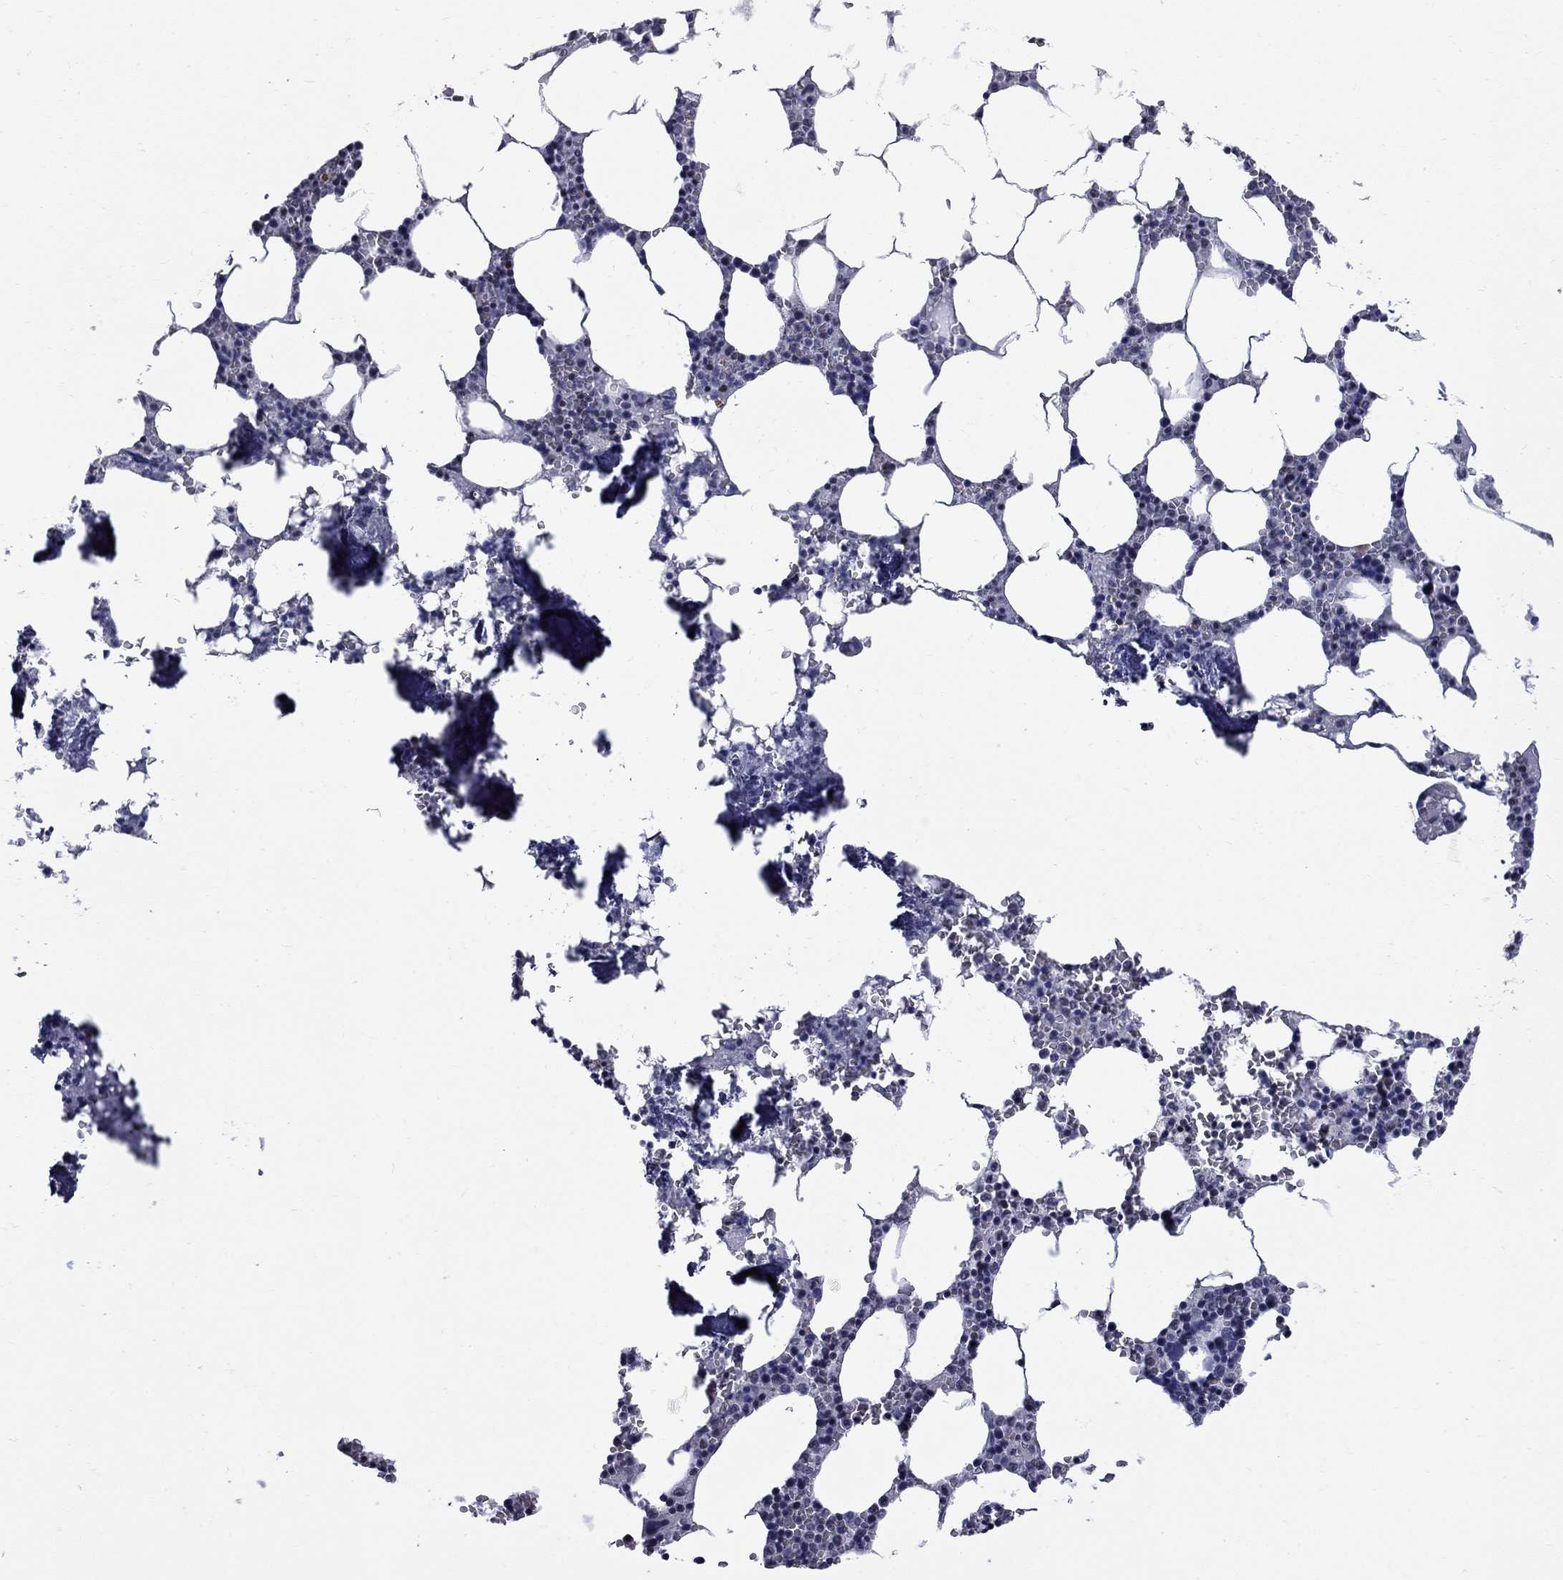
{"staining": {"intensity": "strong", "quantity": "<25%", "location": "nuclear"}, "tissue": "bone marrow", "cell_type": "Hematopoietic cells", "image_type": "normal", "snomed": [{"axis": "morphology", "description": "Normal tissue, NOS"}, {"axis": "topography", "description": "Bone marrow"}], "caption": "Protein analysis of unremarkable bone marrow demonstrates strong nuclear expression in about <25% of hematopoietic cells.", "gene": "ZNF154", "patient": {"sex": "female", "age": 64}}